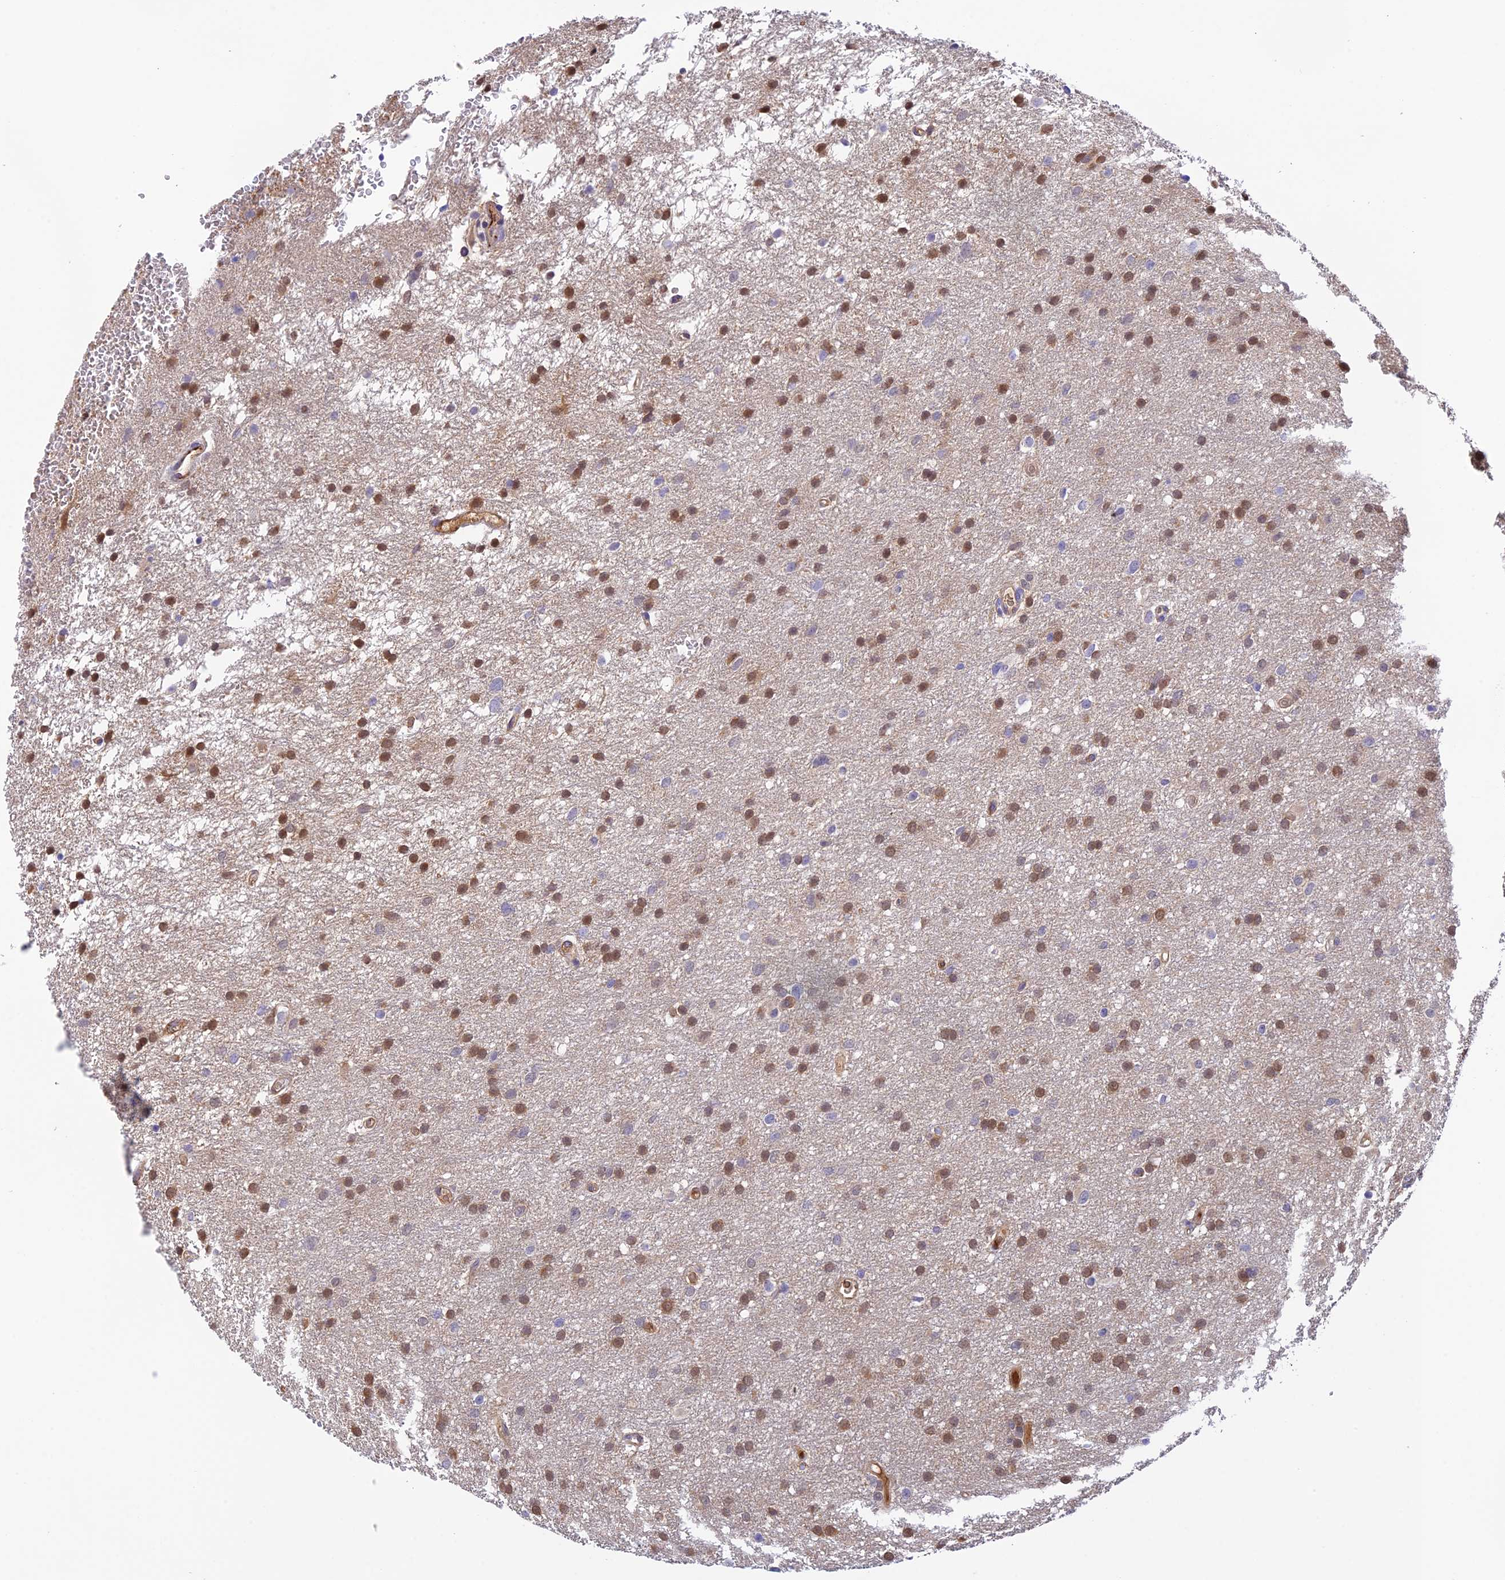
{"staining": {"intensity": "moderate", "quantity": ">75%", "location": "nuclear"}, "tissue": "glioma", "cell_type": "Tumor cells", "image_type": "cancer", "snomed": [{"axis": "morphology", "description": "Glioma, malignant, High grade"}, {"axis": "topography", "description": "Cerebral cortex"}], "caption": "Immunohistochemistry image of neoplastic tissue: malignant glioma (high-grade) stained using IHC exhibits medium levels of moderate protein expression localized specifically in the nuclear of tumor cells, appearing as a nuclear brown color.", "gene": "HDHD2", "patient": {"sex": "female", "age": 36}}